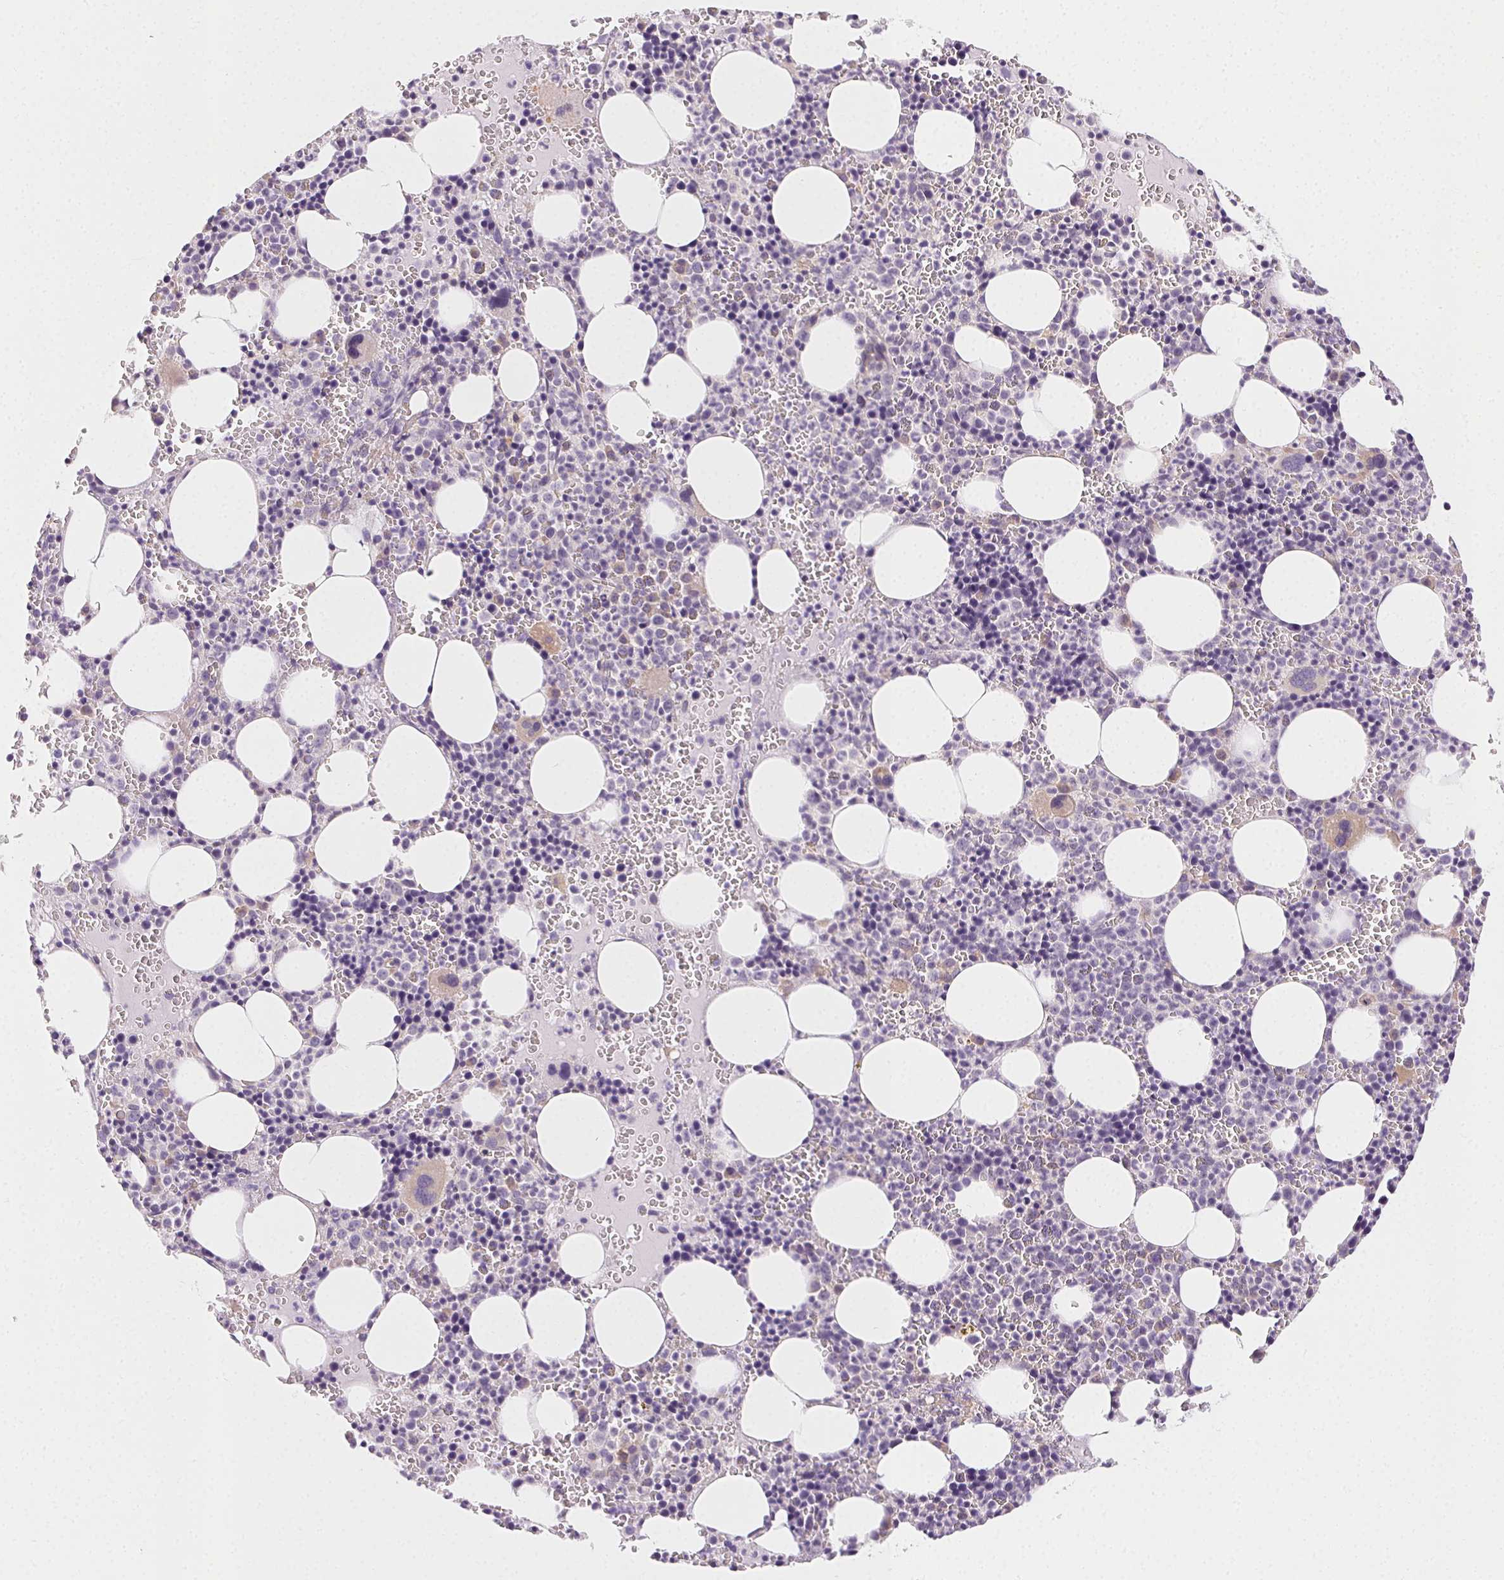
{"staining": {"intensity": "weak", "quantity": "<25%", "location": "cytoplasmic/membranous"}, "tissue": "bone marrow", "cell_type": "Hematopoietic cells", "image_type": "normal", "snomed": [{"axis": "morphology", "description": "Normal tissue, NOS"}, {"axis": "topography", "description": "Bone marrow"}], "caption": "Photomicrograph shows no protein expression in hematopoietic cells of normal bone marrow. (Immunohistochemistry (ihc), brightfield microscopy, high magnification).", "gene": "CSN1S1", "patient": {"sex": "male", "age": 63}}